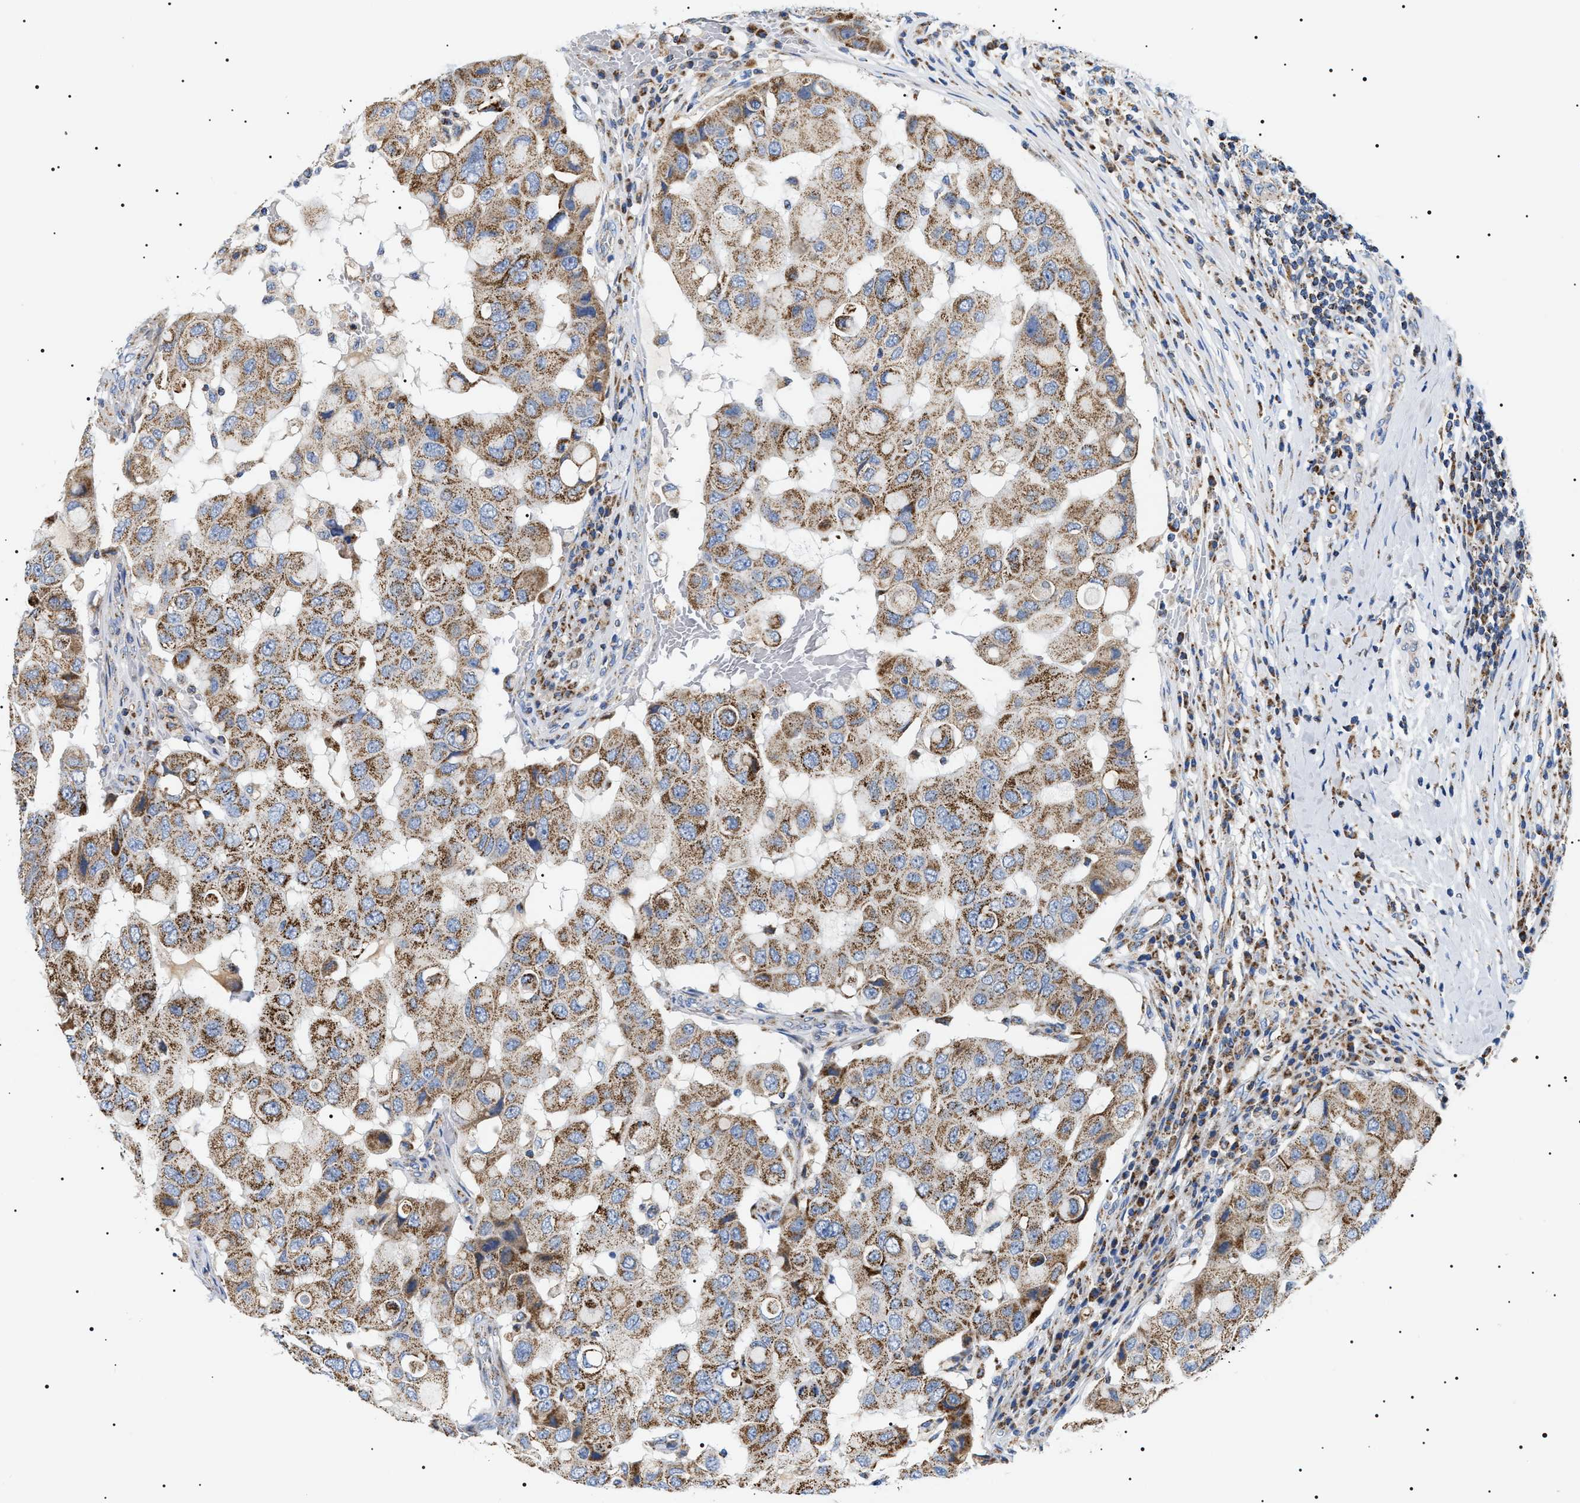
{"staining": {"intensity": "moderate", "quantity": ">75%", "location": "cytoplasmic/membranous"}, "tissue": "breast cancer", "cell_type": "Tumor cells", "image_type": "cancer", "snomed": [{"axis": "morphology", "description": "Duct carcinoma"}, {"axis": "topography", "description": "Breast"}], "caption": "Protein expression analysis of human invasive ductal carcinoma (breast) reveals moderate cytoplasmic/membranous staining in about >75% of tumor cells. The staining was performed using DAB (3,3'-diaminobenzidine), with brown indicating positive protein expression. Nuclei are stained blue with hematoxylin.", "gene": "OXSM", "patient": {"sex": "female", "age": 27}}